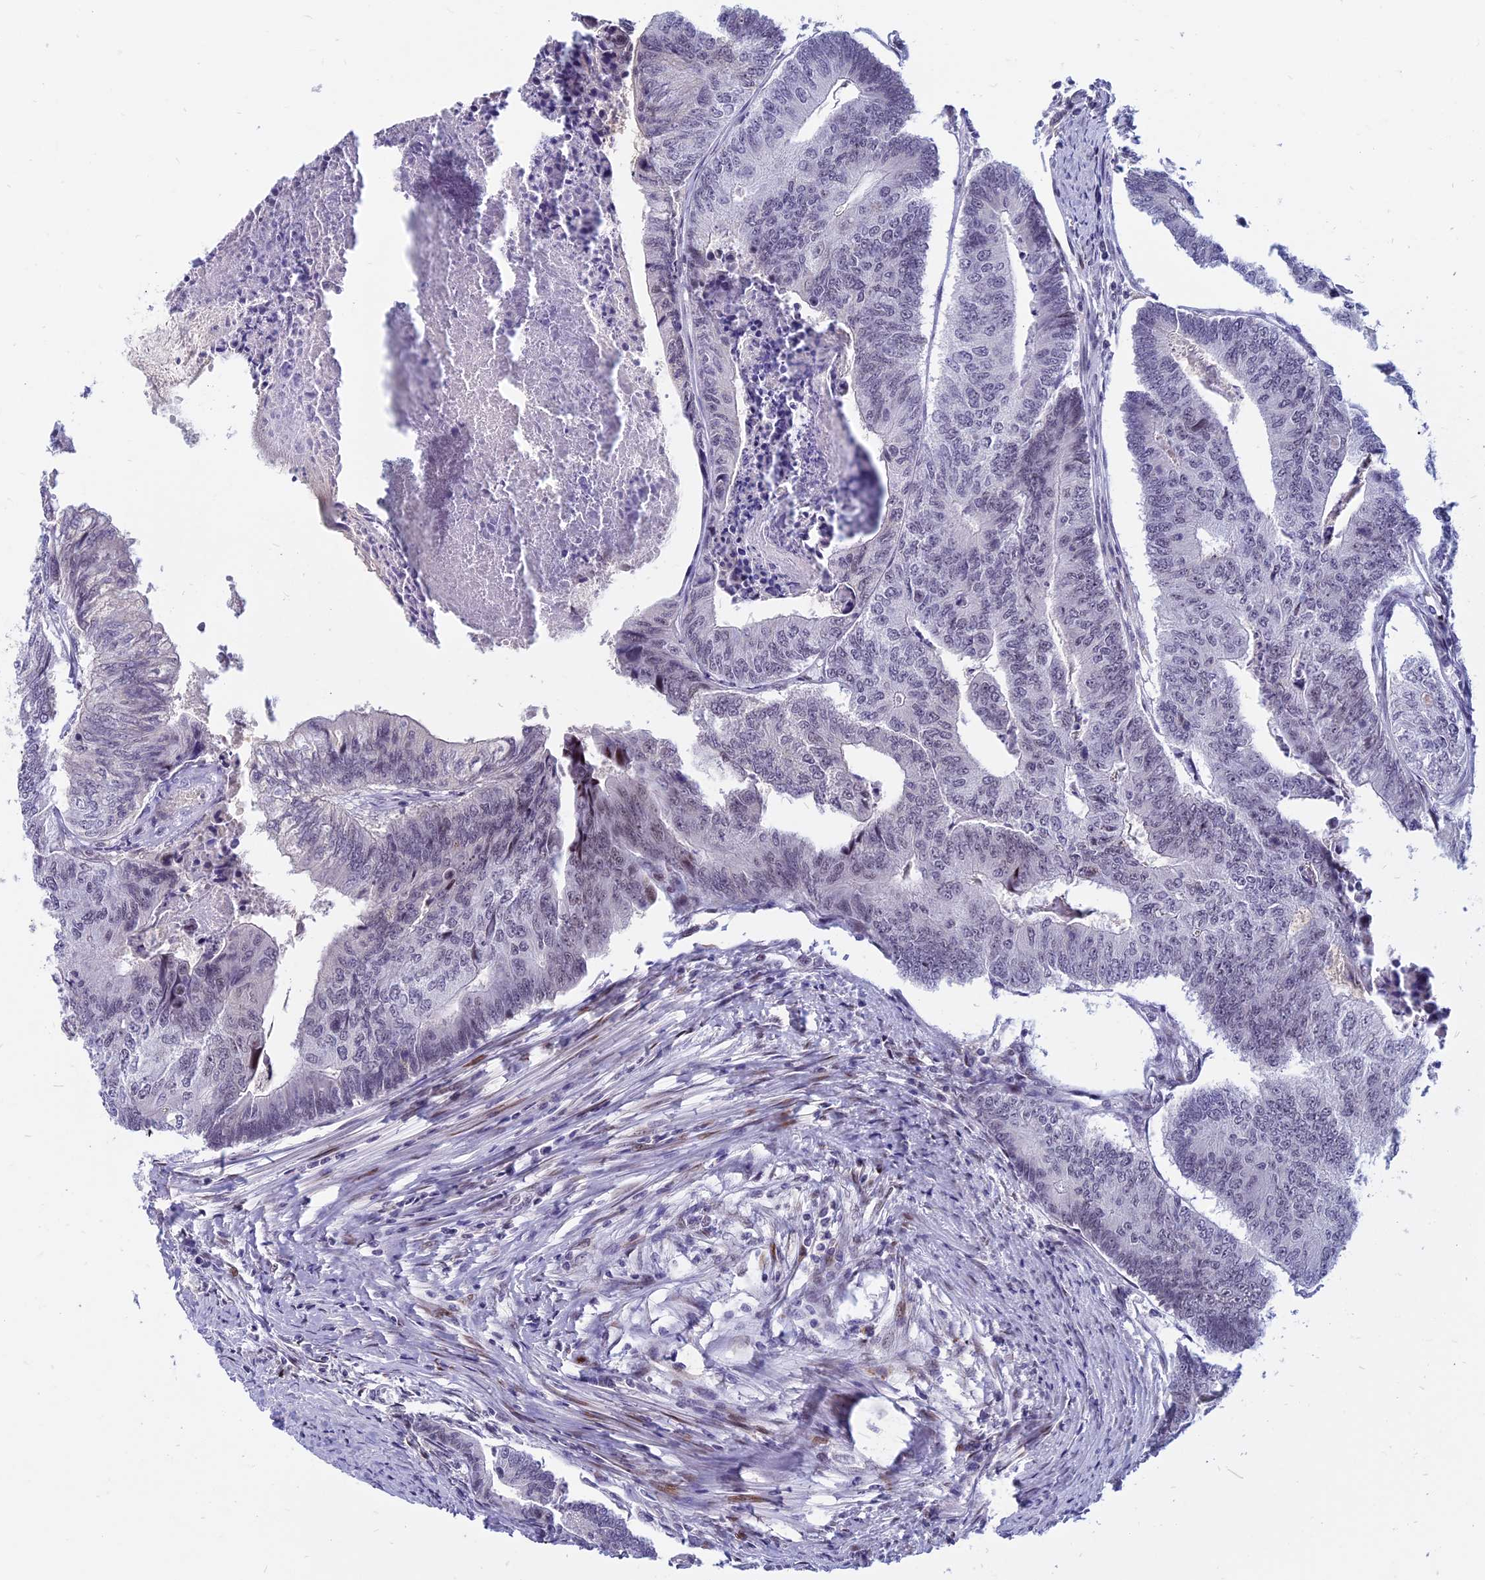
{"staining": {"intensity": "negative", "quantity": "none", "location": "none"}, "tissue": "colorectal cancer", "cell_type": "Tumor cells", "image_type": "cancer", "snomed": [{"axis": "morphology", "description": "Adenocarcinoma, NOS"}, {"axis": "topography", "description": "Colon"}], "caption": "Protein analysis of colorectal cancer (adenocarcinoma) reveals no significant staining in tumor cells. (Immunohistochemistry (ihc), brightfield microscopy, high magnification).", "gene": "CDC7", "patient": {"sex": "female", "age": 67}}